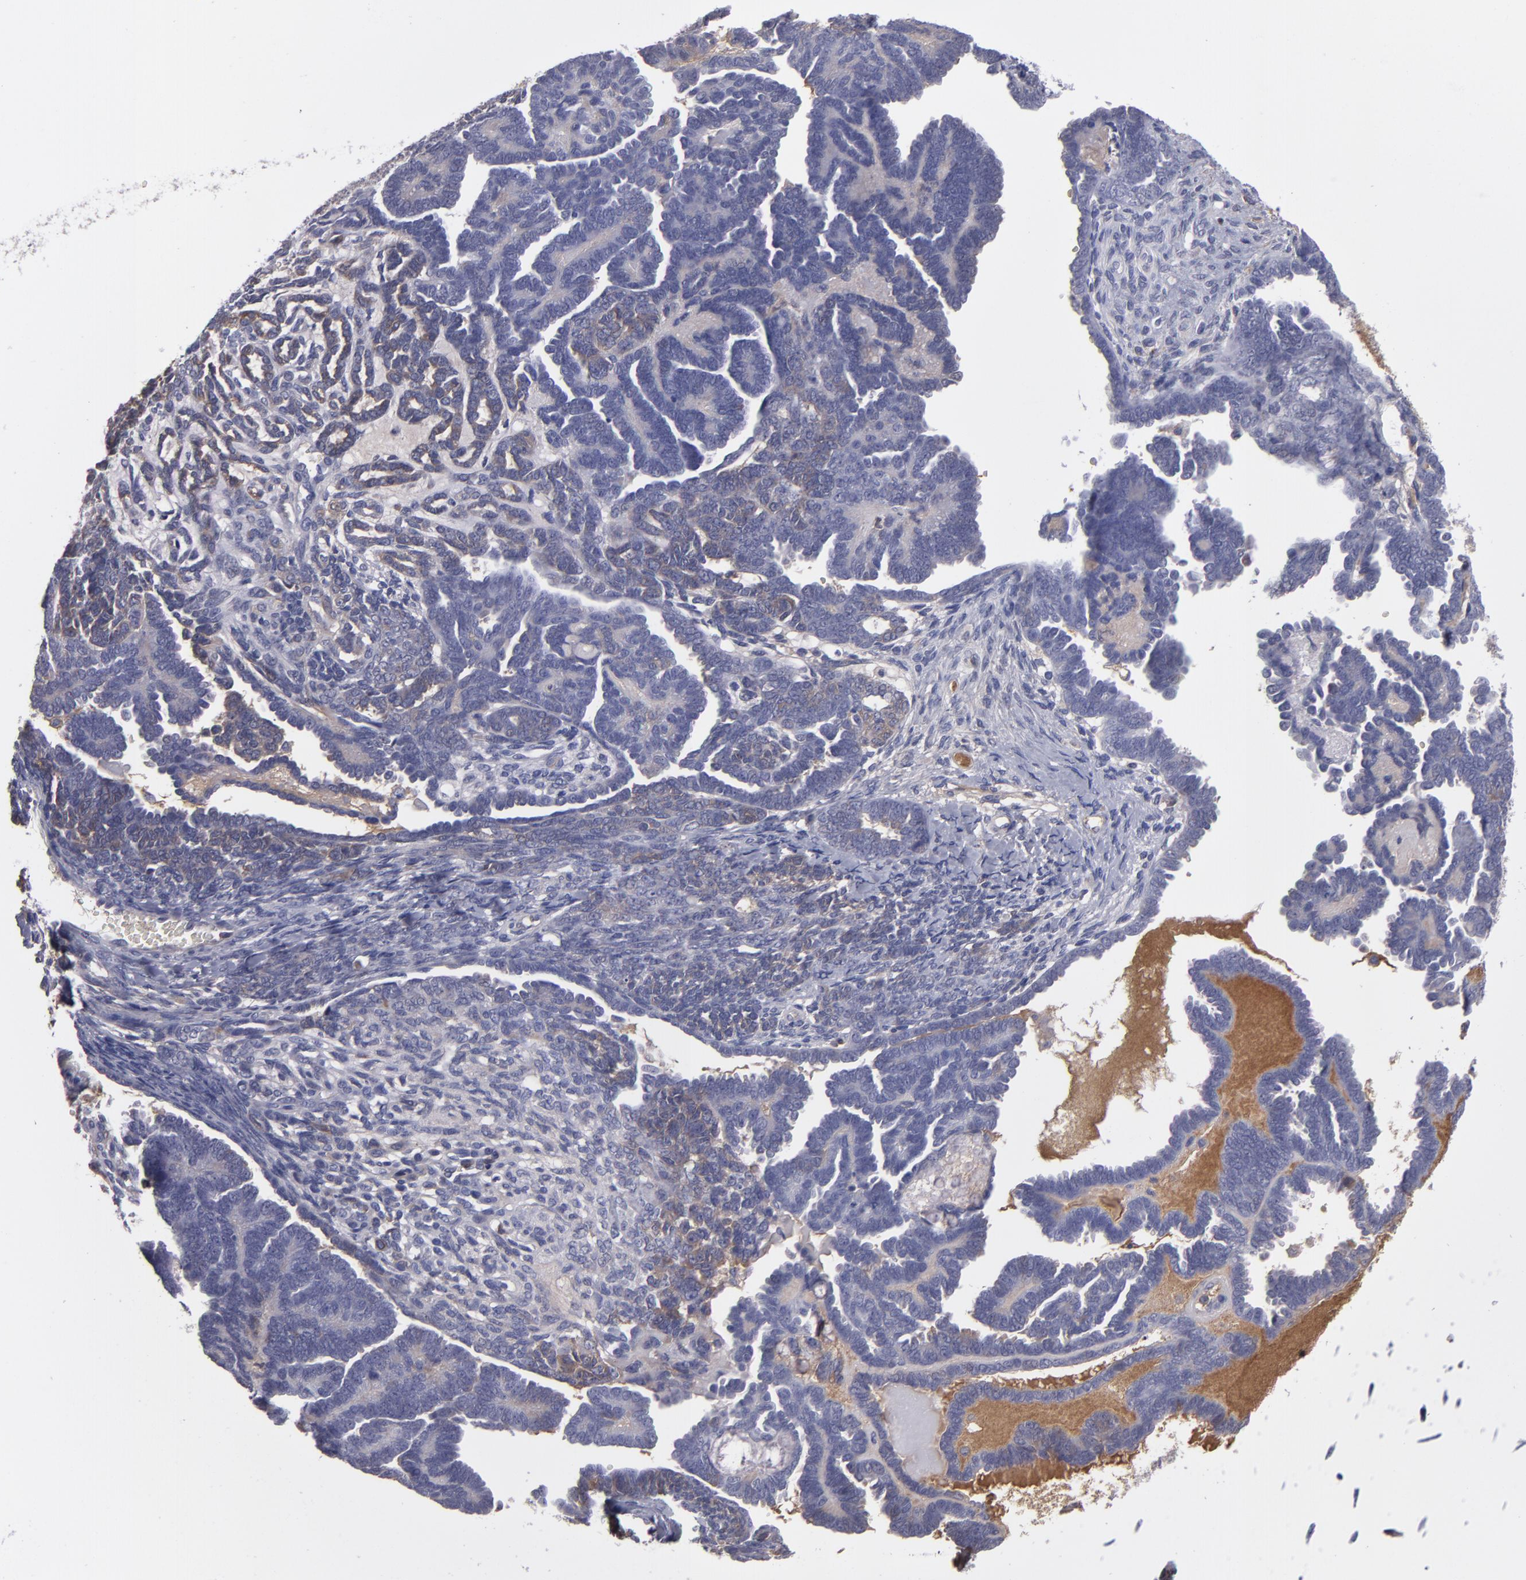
{"staining": {"intensity": "weak", "quantity": "<25%", "location": "cytoplasmic/membranous"}, "tissue": "endometrial cancer", "cell_type": "Tumor cells", "image_type": "cancer", "snomed": [{"axis": "morphology", "description": "Neoplasm, malignant, NOS"}, {"axis": "topography", "description": "Endometrium"}], "caption": "Tumor cells show no significant staining in endometrial cancer. (DAB (3,3'-diaminobenzidine) immunohistochemistry (IHC) visualized using brightfield microscopy, high magnification).", "gene": "ITIH4", "patient": {"sex": "female", "age": 74}}